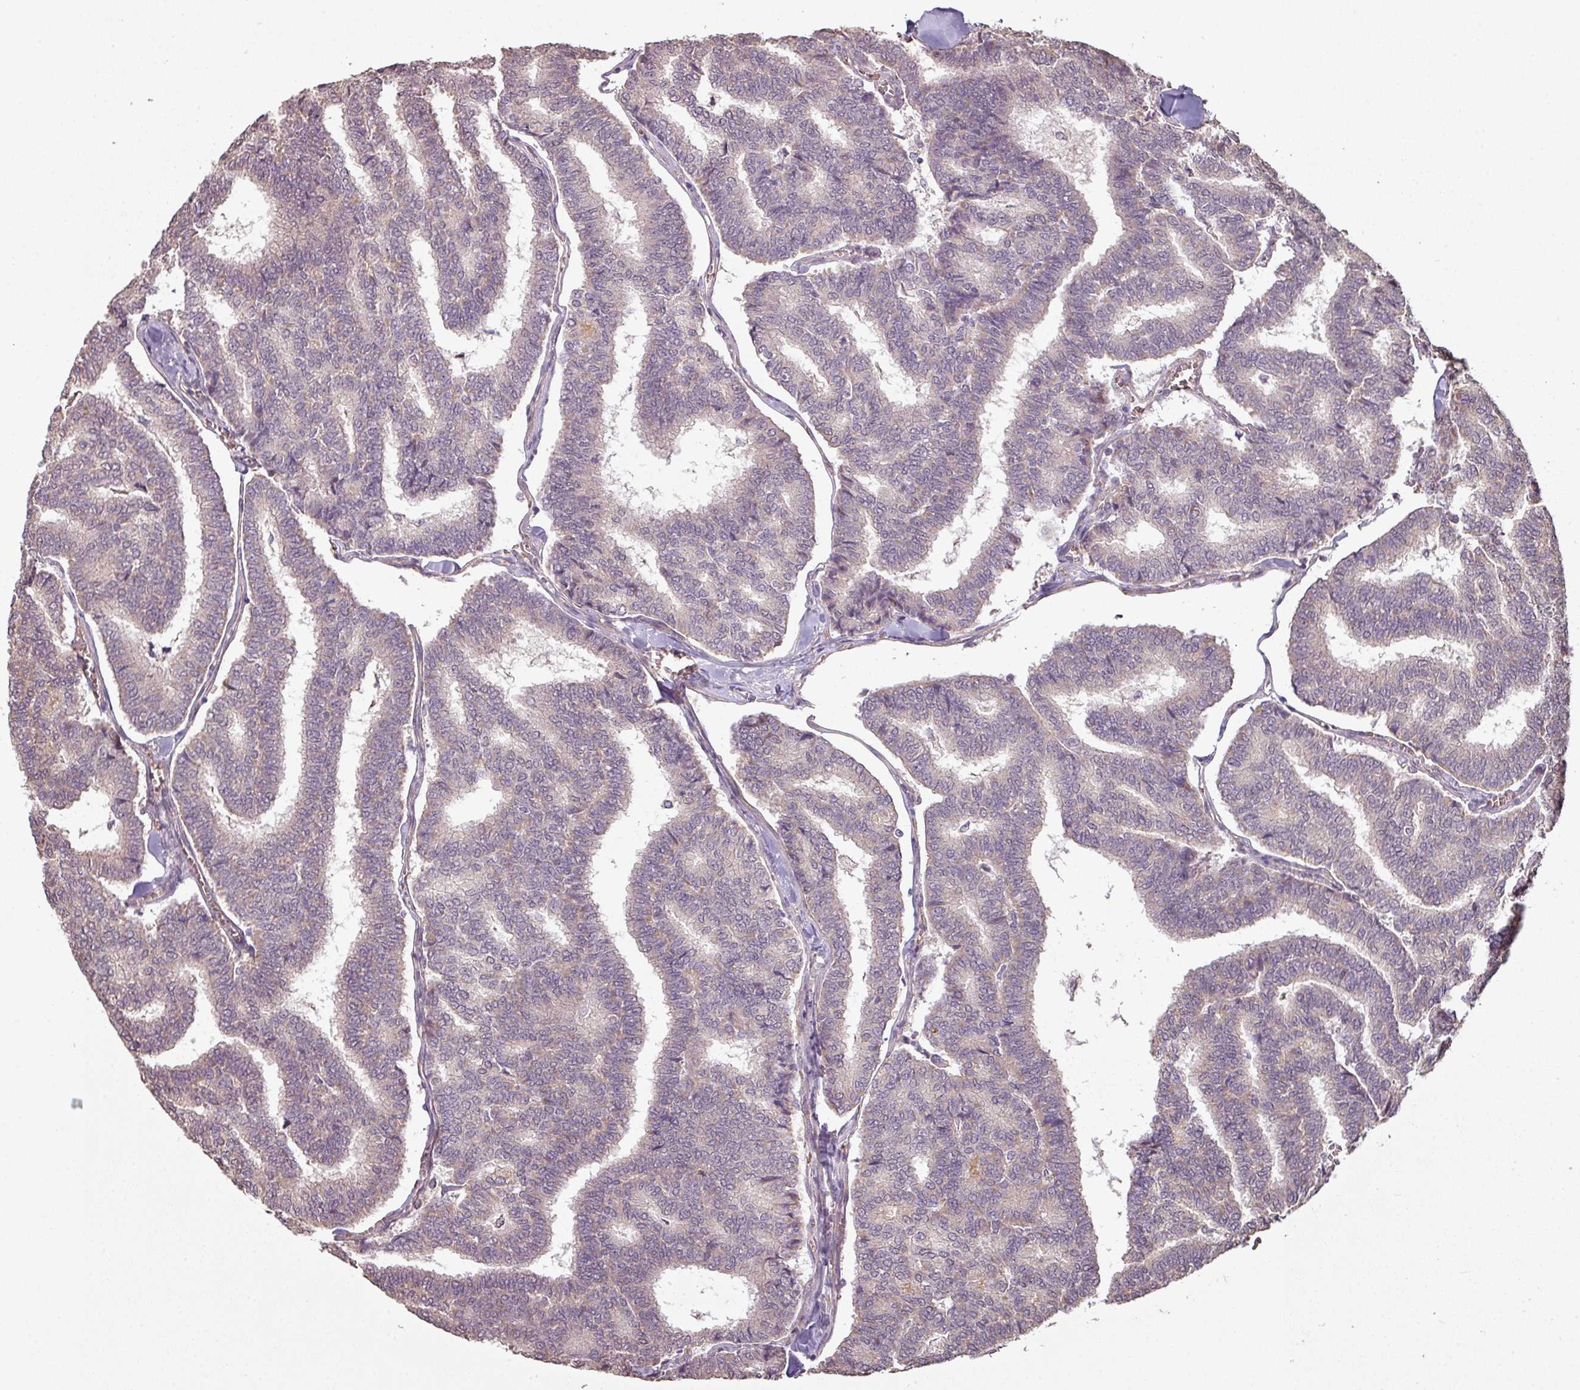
{"staining": {"intensity": "weak", "quantity": "<25%", "location": "cytoplasmic/membranous"}, "tissue": "thyroid cancer", "cell_type": "Tumor cells", "image_type": "cancer", "snomed": [{"axis": "morphology", "description": "Papillary adenocarcinoma, NOS"}, {"axis": "topography", "description": "Thyroid gland"}], "caption": "IHC of thyroid papillary adenocarcinoma exhibits no positivity in tumor cells. (Immunohistochemistry, brightfield microscopy, high magnification).", "gene": "NHSL2", "patient": {"sex": "female", "age": 35}}